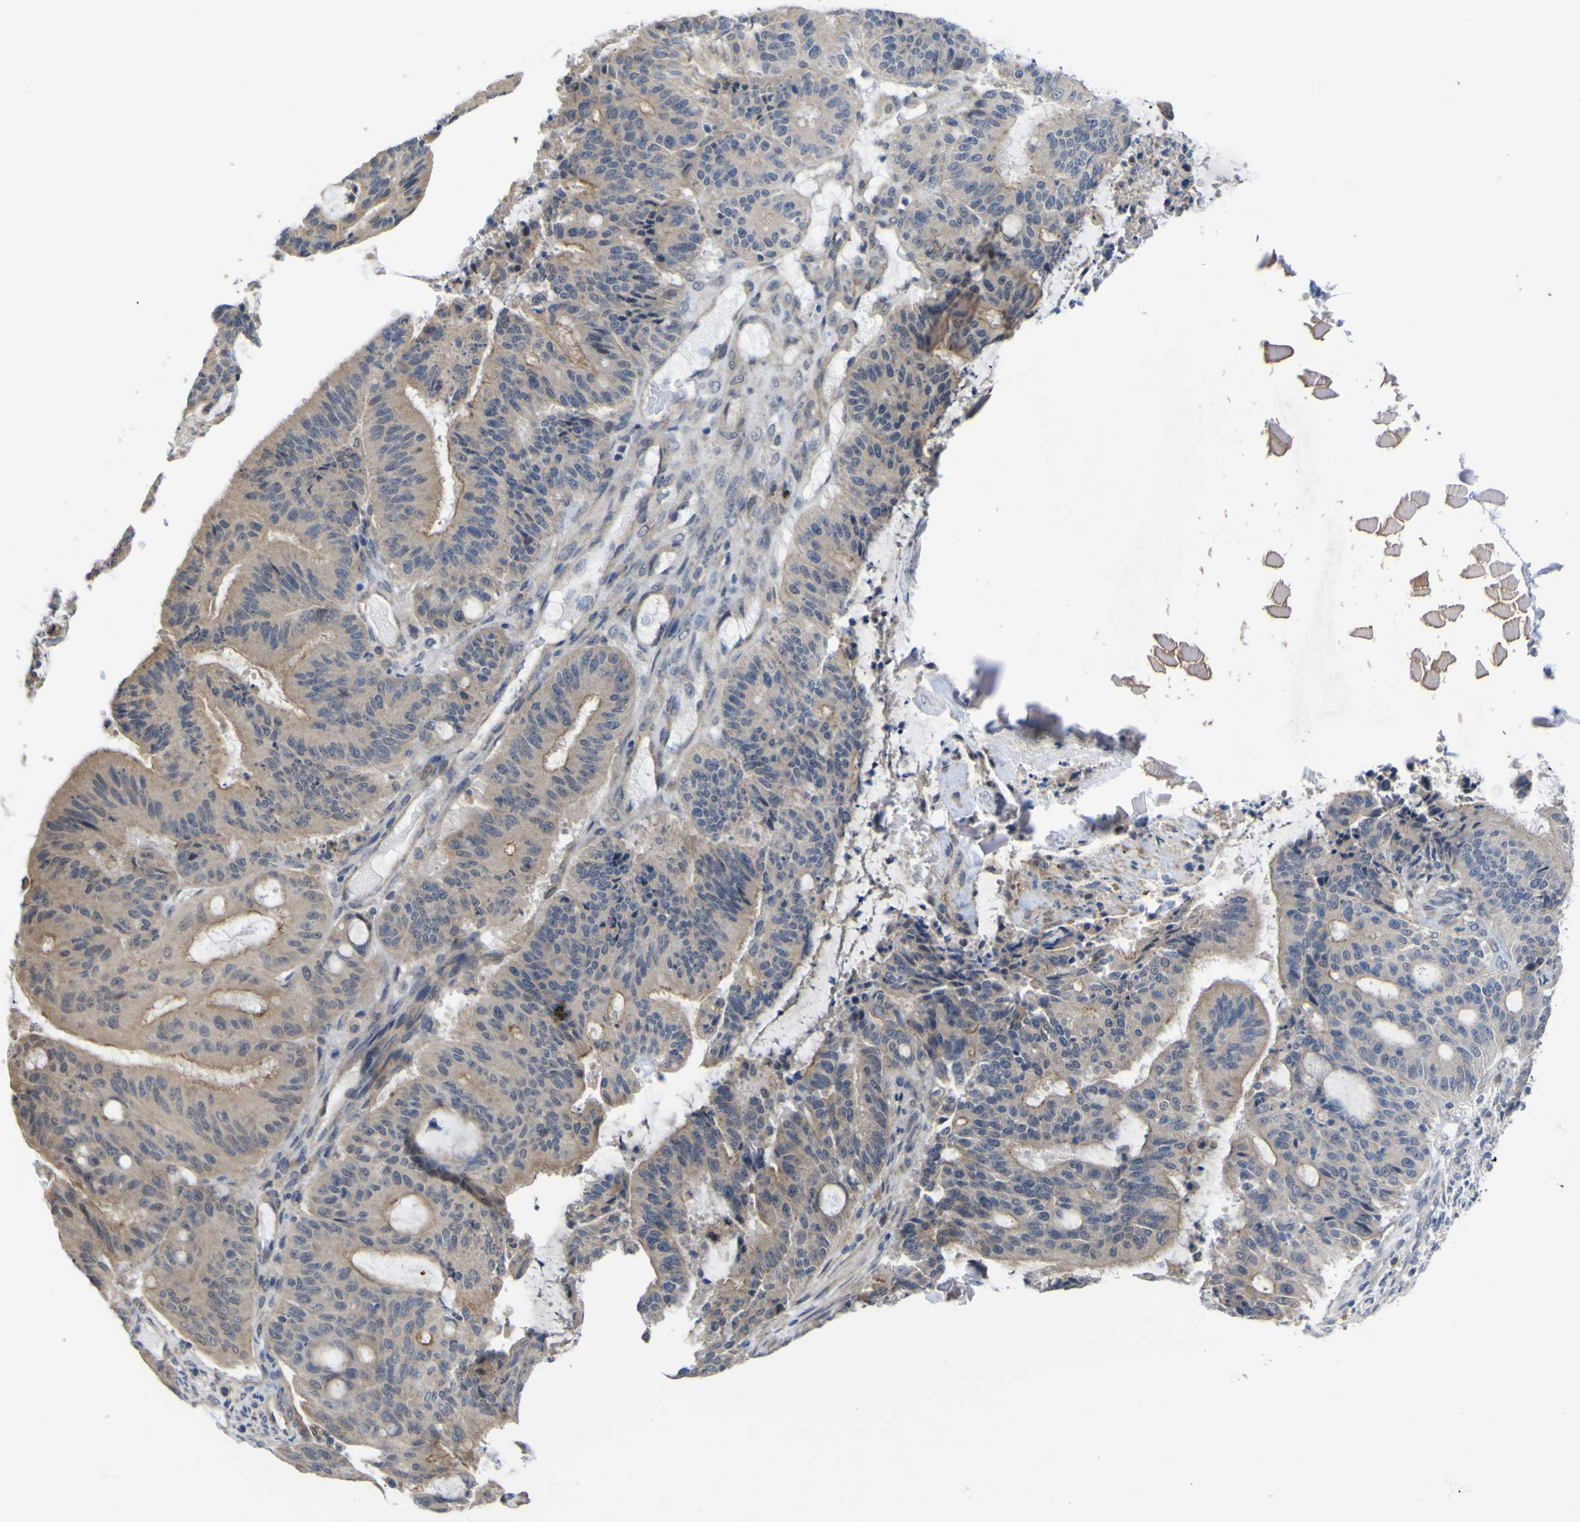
{"staining": {"intensity": "moderate", "quantity": "<25%", "location": "cytoplasmic/membranous"}, "tissue": "liver cancer", "cell_type": "Tumor cells", "image_type": "cancer", "snomed": [{"axis": "morphology", "description": "Cholangiocarcinoma"}, {"axis": "topography", "description": "Liver"}], "caption": "A brown stain highlights moderate cytoplasmic/membranous staining of a protein in liver cancer (cholangiocarcinoma) tumor cells.", "gene": "TNFRSF11A", "patient": {"sex": "female", "age": 73}}